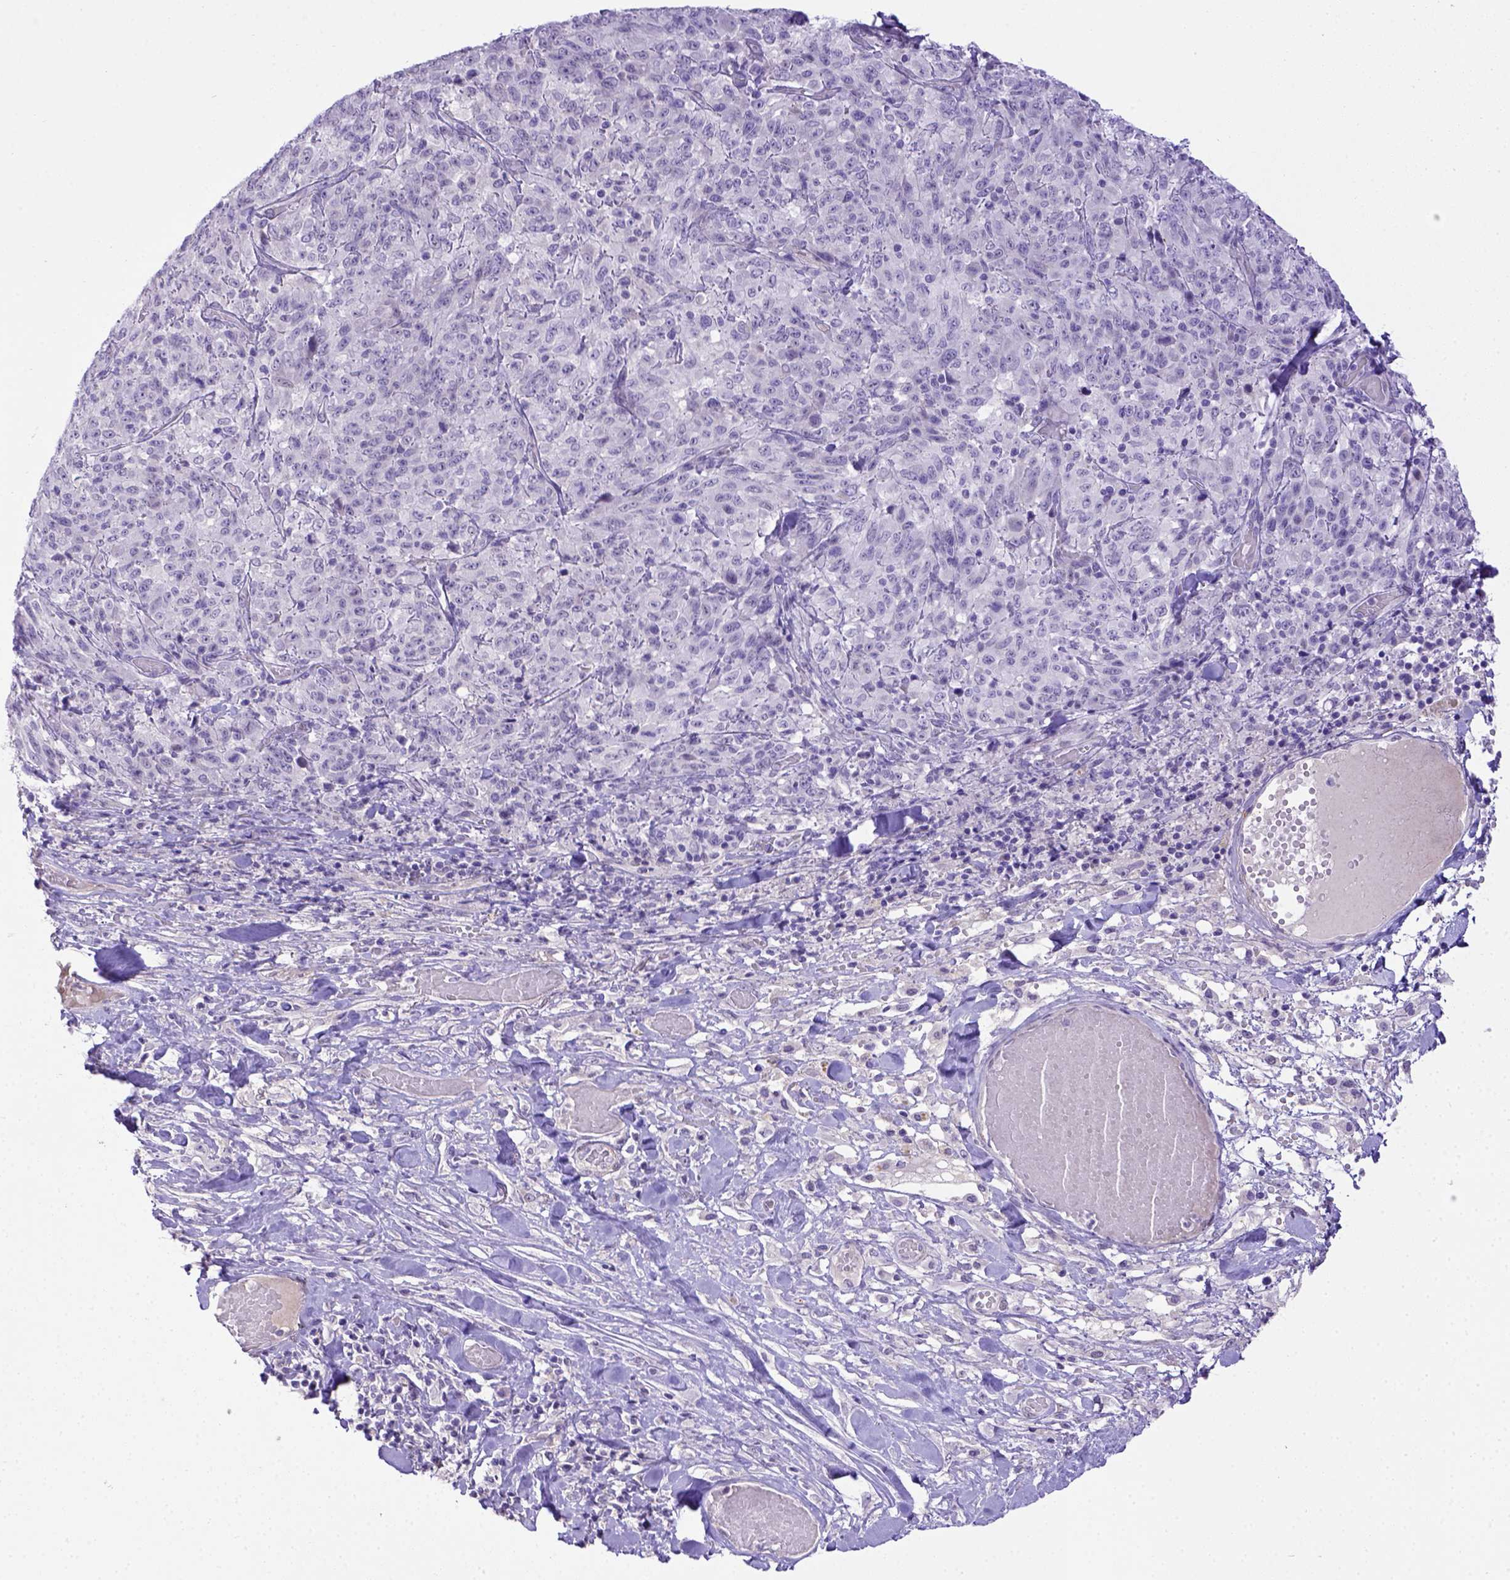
{"staining": {"intensity": "negative", "quantity": "none", "location": "none"}, "tissue": "melanoma", "cell_type": "Tumor cells", "image_type": "cancer", "snomed": [{"axis": "morphology", "description": "Malignant melanoma, NOS"}, {"axis": "topography", "description": "Skin"}], "caption": "This micrograph is of melanoma stained with immunohistochemistry (IHC) to label a protein in brown with the nuclei are counter-stained blue. There is no positivity in tumor cells.", "gene": "BTN1A1", "patient": {"sex": "female", "age": 91}}